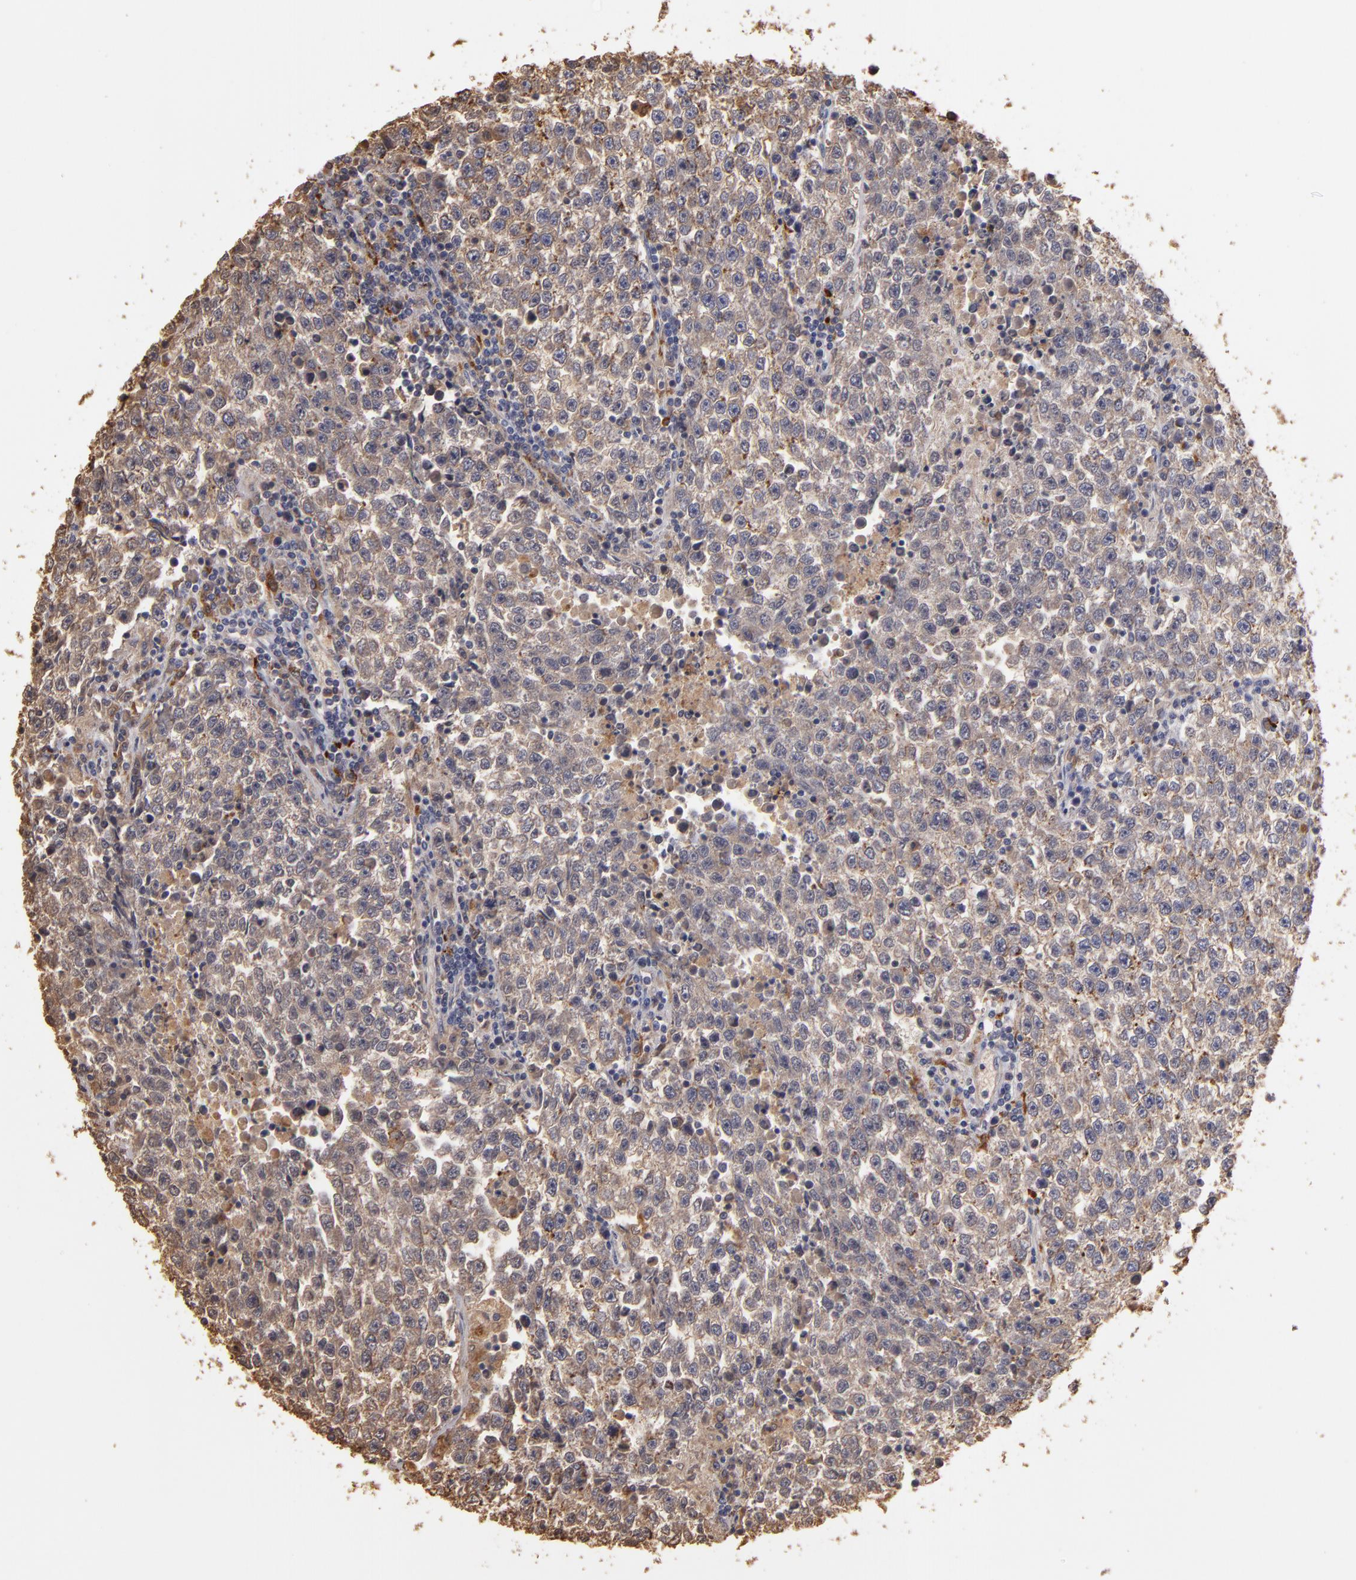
{"staining": {"intensity": "moderate", "quantity": ">75%", "location": "cytoplasmic/membranous"}, "tissue": "testis cancer", "cell_type": "Tumor cells", "image_type": "cancer", "snomed": [{"axis": "morphology", "description": "Seminoma, NOS"}, {"axis": "topography", "description": "Testis"}], "caption": "Testis seminoma stained with a brown dye shows moderate cytoplasmic/membranous positive staining in about >75% of tumor cells.", "gene": "TRAF1", "patient": {"sex": "male", "age": 36}}